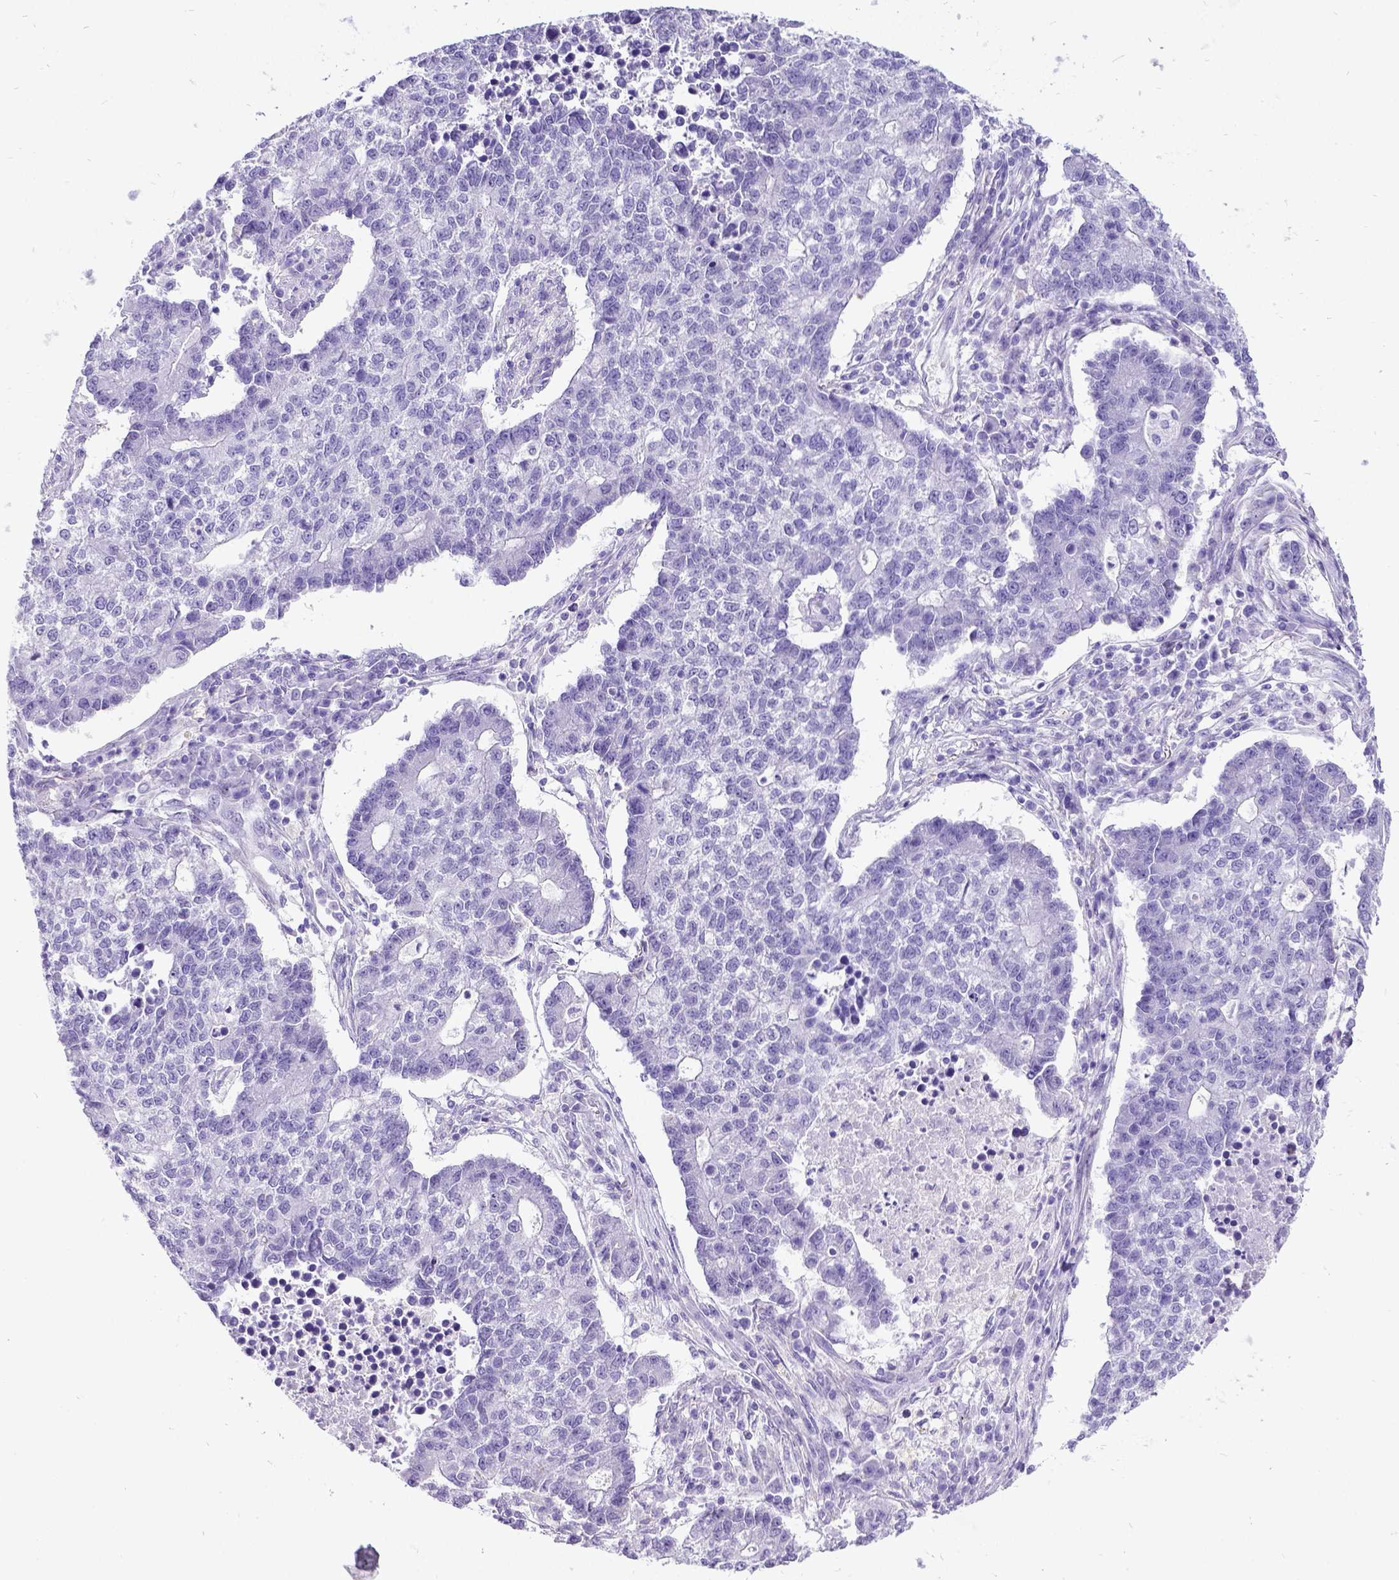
{"staining": {"intensity": "negative", "quantity": "none", "location": "none"}, "tissue": "lung cancer", "cell_type": "Tumor cells", "image_type": "cancer", "snomed": [{"axis": "morphology", "description": "Adenocarcinoma, NOS"}, {"axis": "topography", "description": "Lung"}], "caption": "DAB immunohistochemical staining of human lung adenocarcinoma reveals no significant positivity in tumor cells.", "gene": "SATB2", "patient": {"sex": "male", "age": 57}}